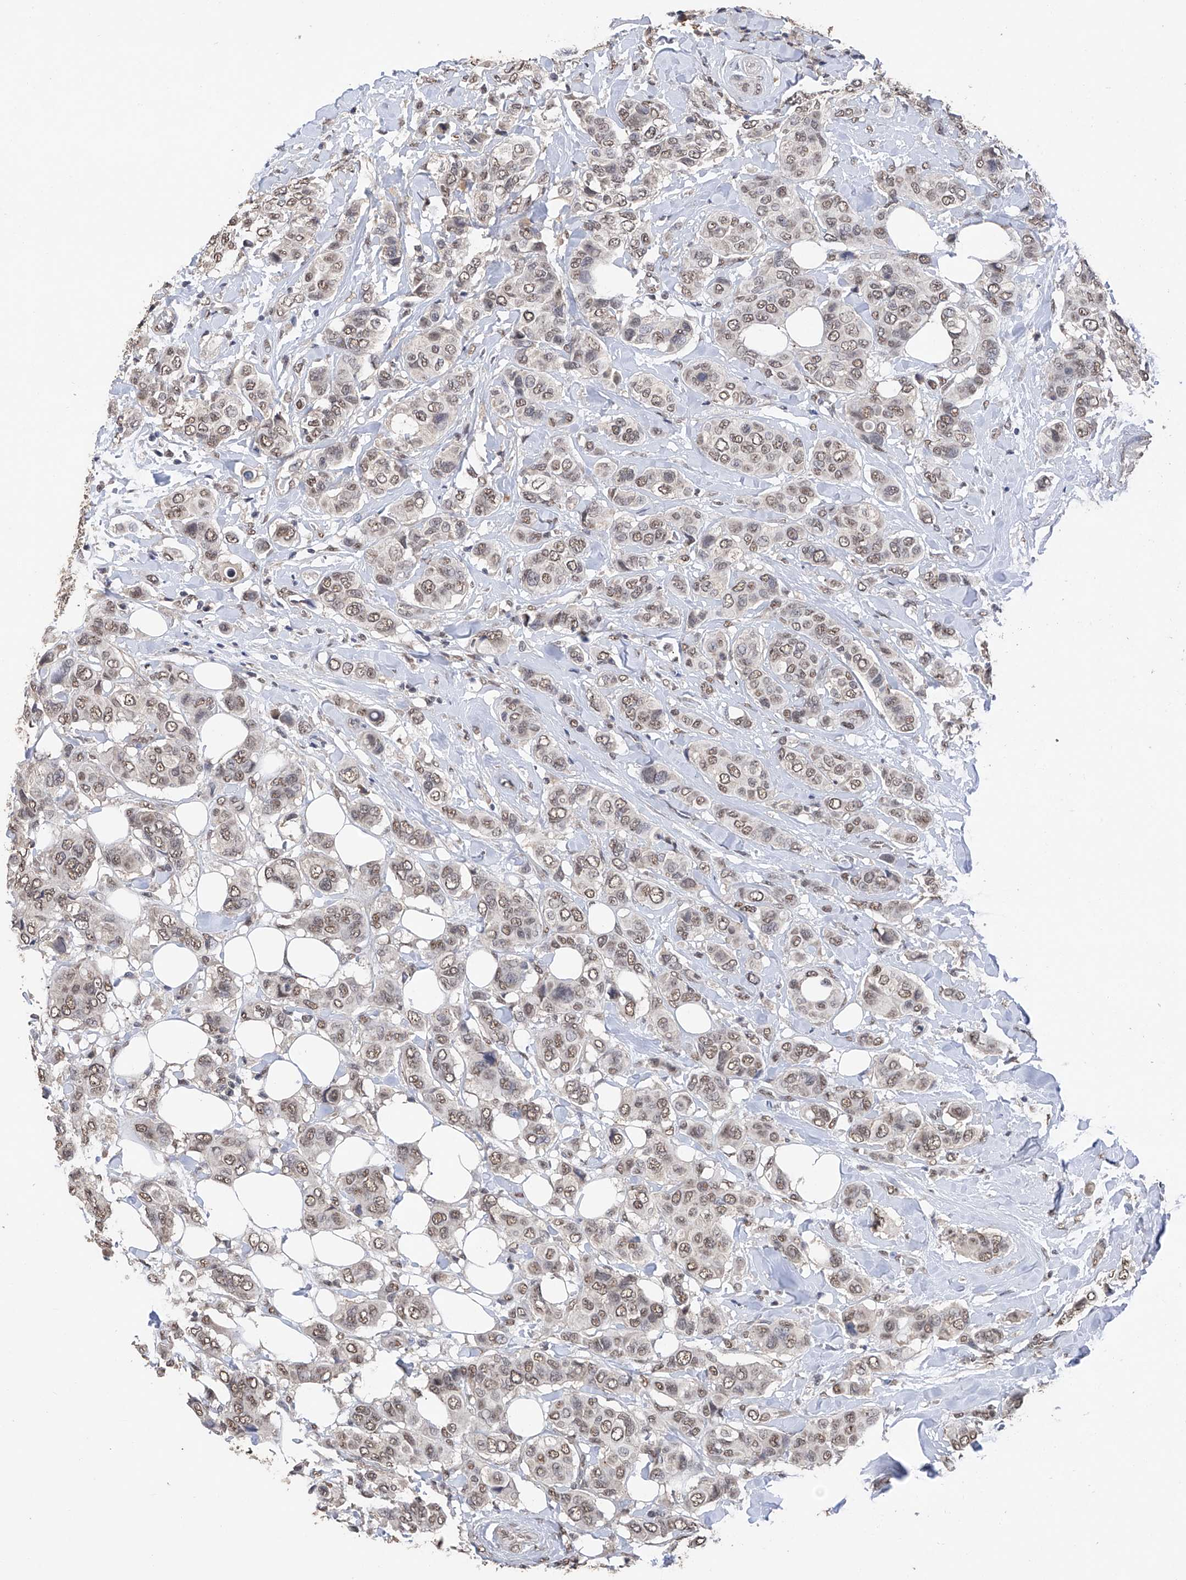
{"staining": {"intensity": "weak", "quantity": ">75%", "location": "nuclear"}, "tissue": "breast cancer", "cell_type": "Tumor cells", "image_type": "cancer", "snomed": [{"axis": "morphology", "description": "Lobular carcinoma"}, {"axis": "topography", "description": "Breast"}], "caption": "Immunohistochemical staining of lobular carcinoma (breast) displays low levels of weak nuclear protein expression in about >75% of tumor cells.", "gene": "DMAP1", "patient": {"sex": "female", "age": 51}}